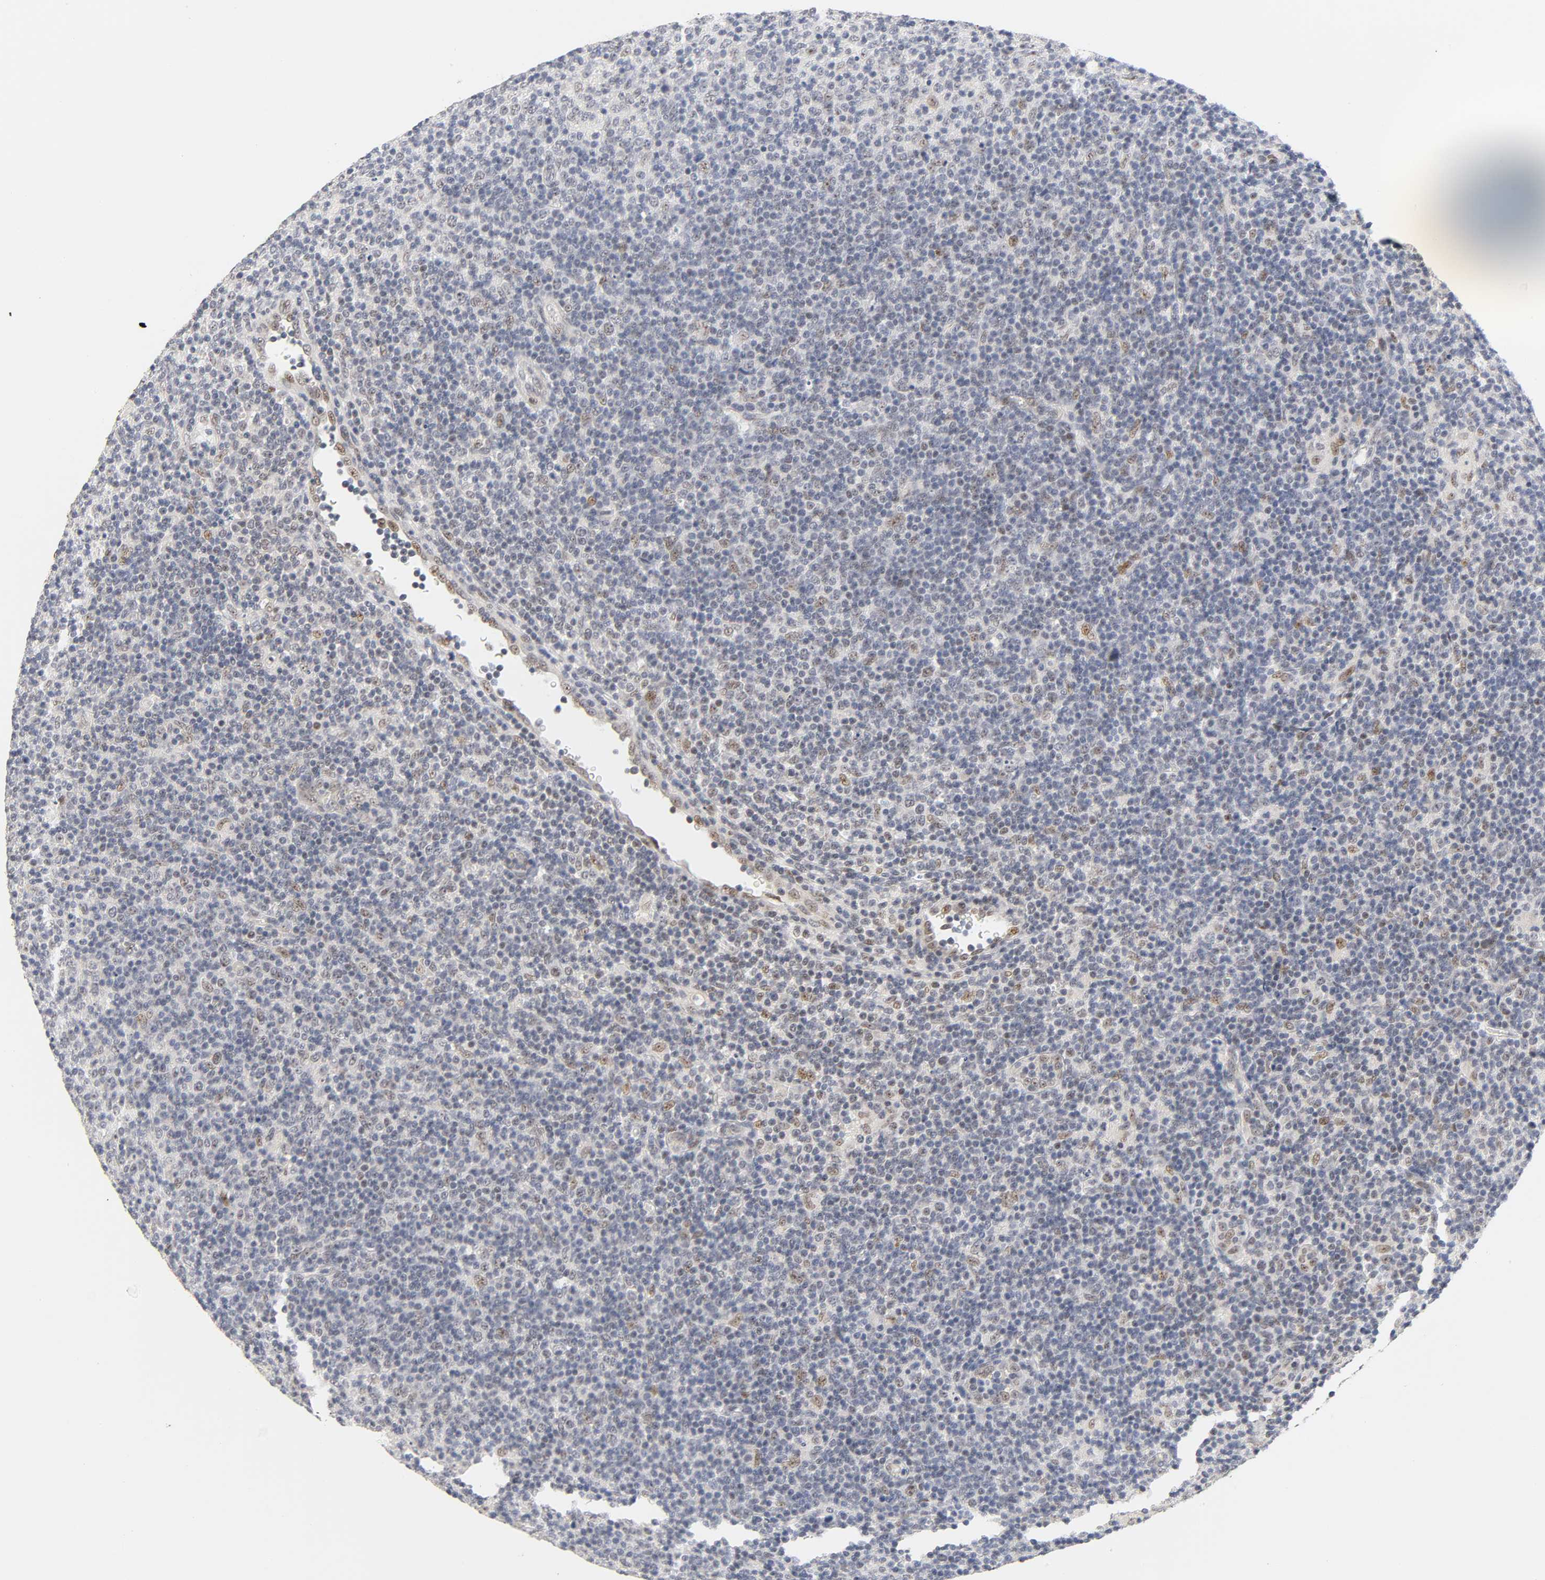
{"staining": {"intensity": "weak", "quantity": "<25%", "location": "nuclear"}, "tissue": "lymphoma", "cell_type": "Tumor cells", "image_type": "cancer", "snomed": [{"axis": "morphology", "description": "Malignant lymphoma, non-Hodgkin's type, Low grade"}, {"axis": "topography", "description": "Lymph node"}], "caption": "An immunohistochemistry micrograph of low-grade malignant lymphoma, non-Hodgkin's type is shown. There is no staining in tumor cells of low-grade malignant lymphoma, non-Hodgkin's type.", "gene": "MNAT1", "patient": {"sex": "male", "age": 70}}